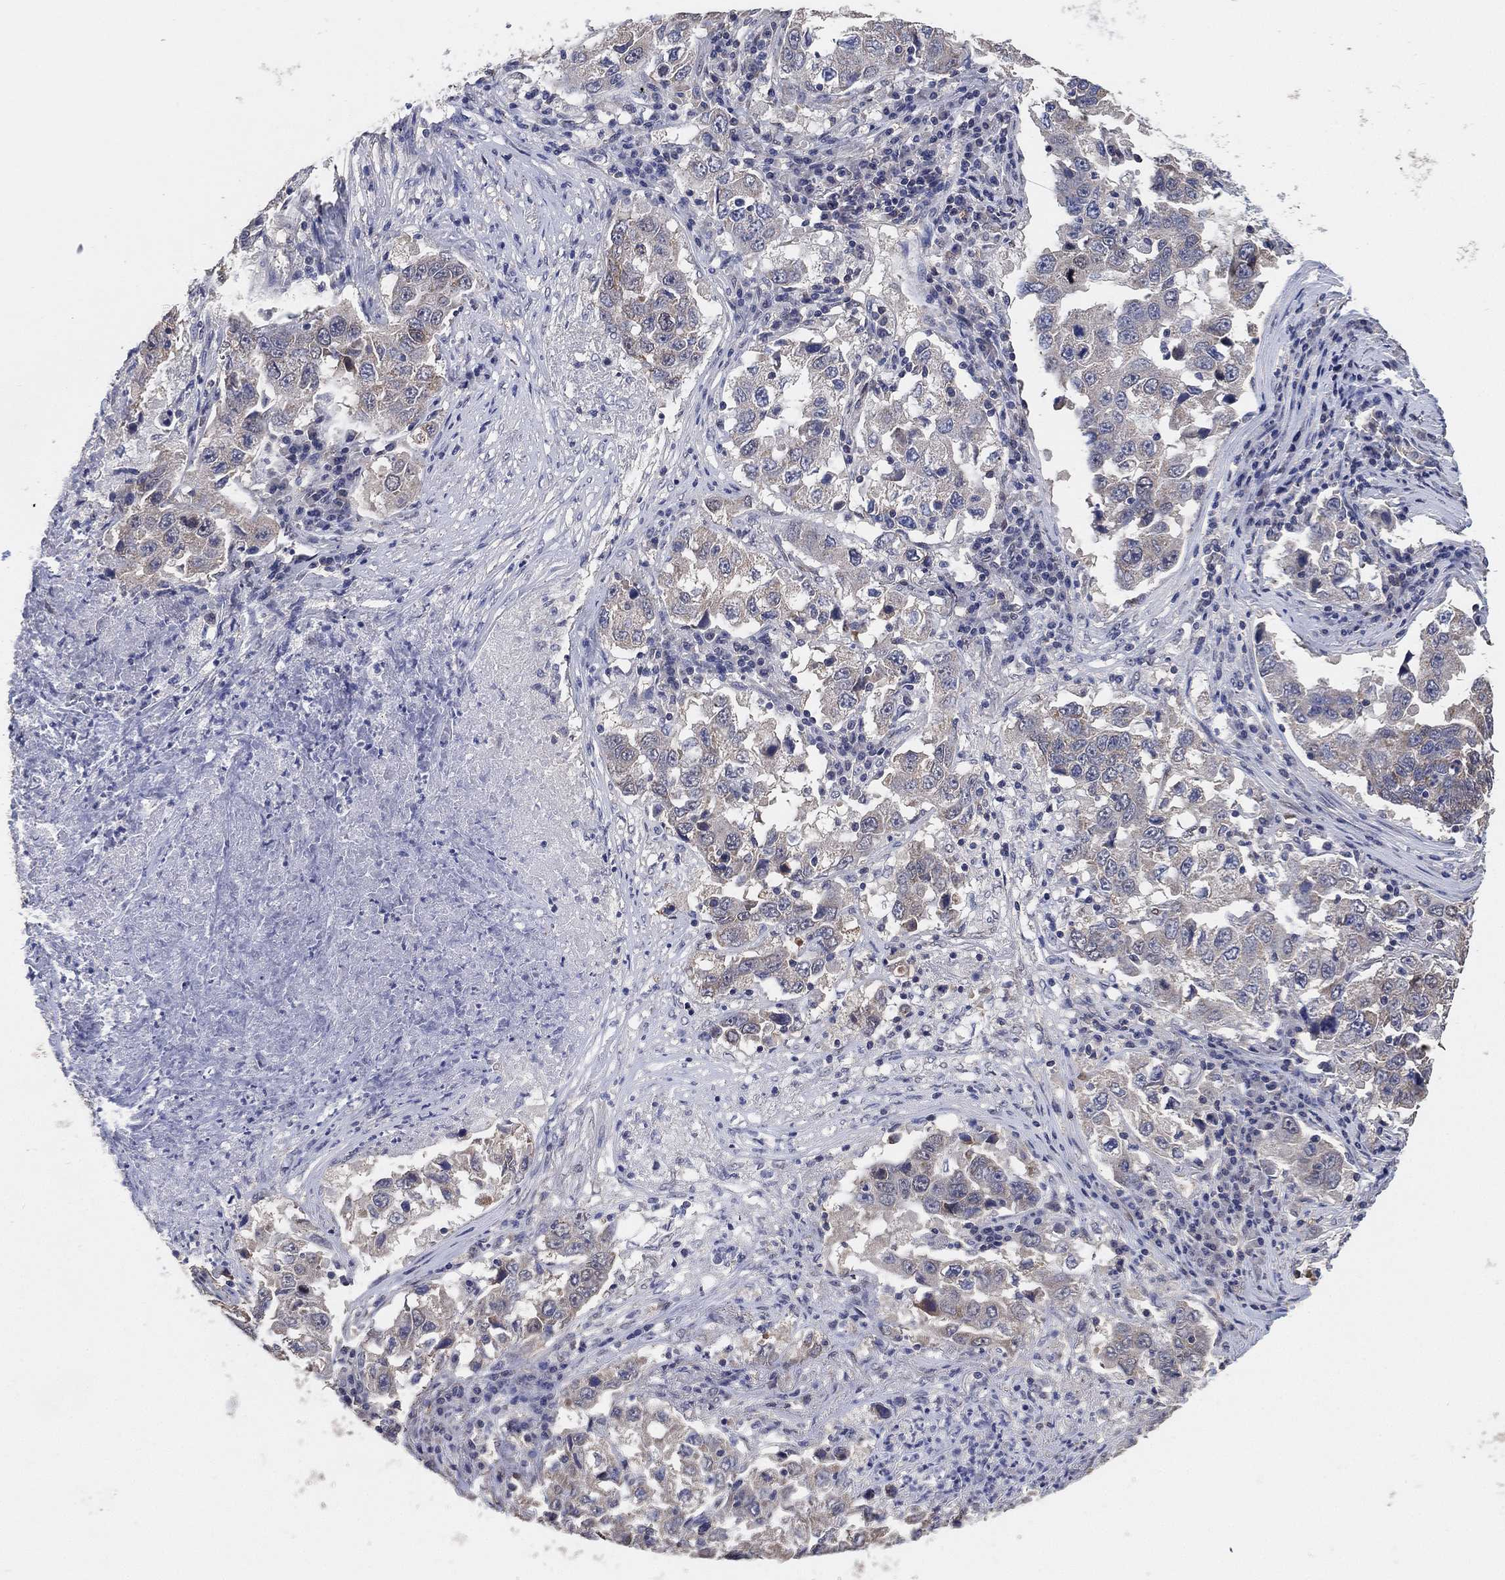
{"staining": {"intensity": "negative", "quantity": "none", "location": "none"}, "tissue": "lung cancer", "cell_type": "Tumor cells", "image_type": "cancer", "snomed": [{"axis": "morphology", "description": "Adenocarcinoma, NOS"}, {"axis": "topography", "description": "Lung"}], "caption": "This histopathology image is of lung adenocarcinoma stained with immunohistochemistry to label a protein in brown with the nuclei are counter-stained blue. There is no staining in tumor cells. (Stains: DAB immunohistochemistry with hematoxylin counter stain, Microscopy: brightfield microscopy at high magnification).", "gene": "KLK5", "patient": {"sex": "male", "age": 73}}